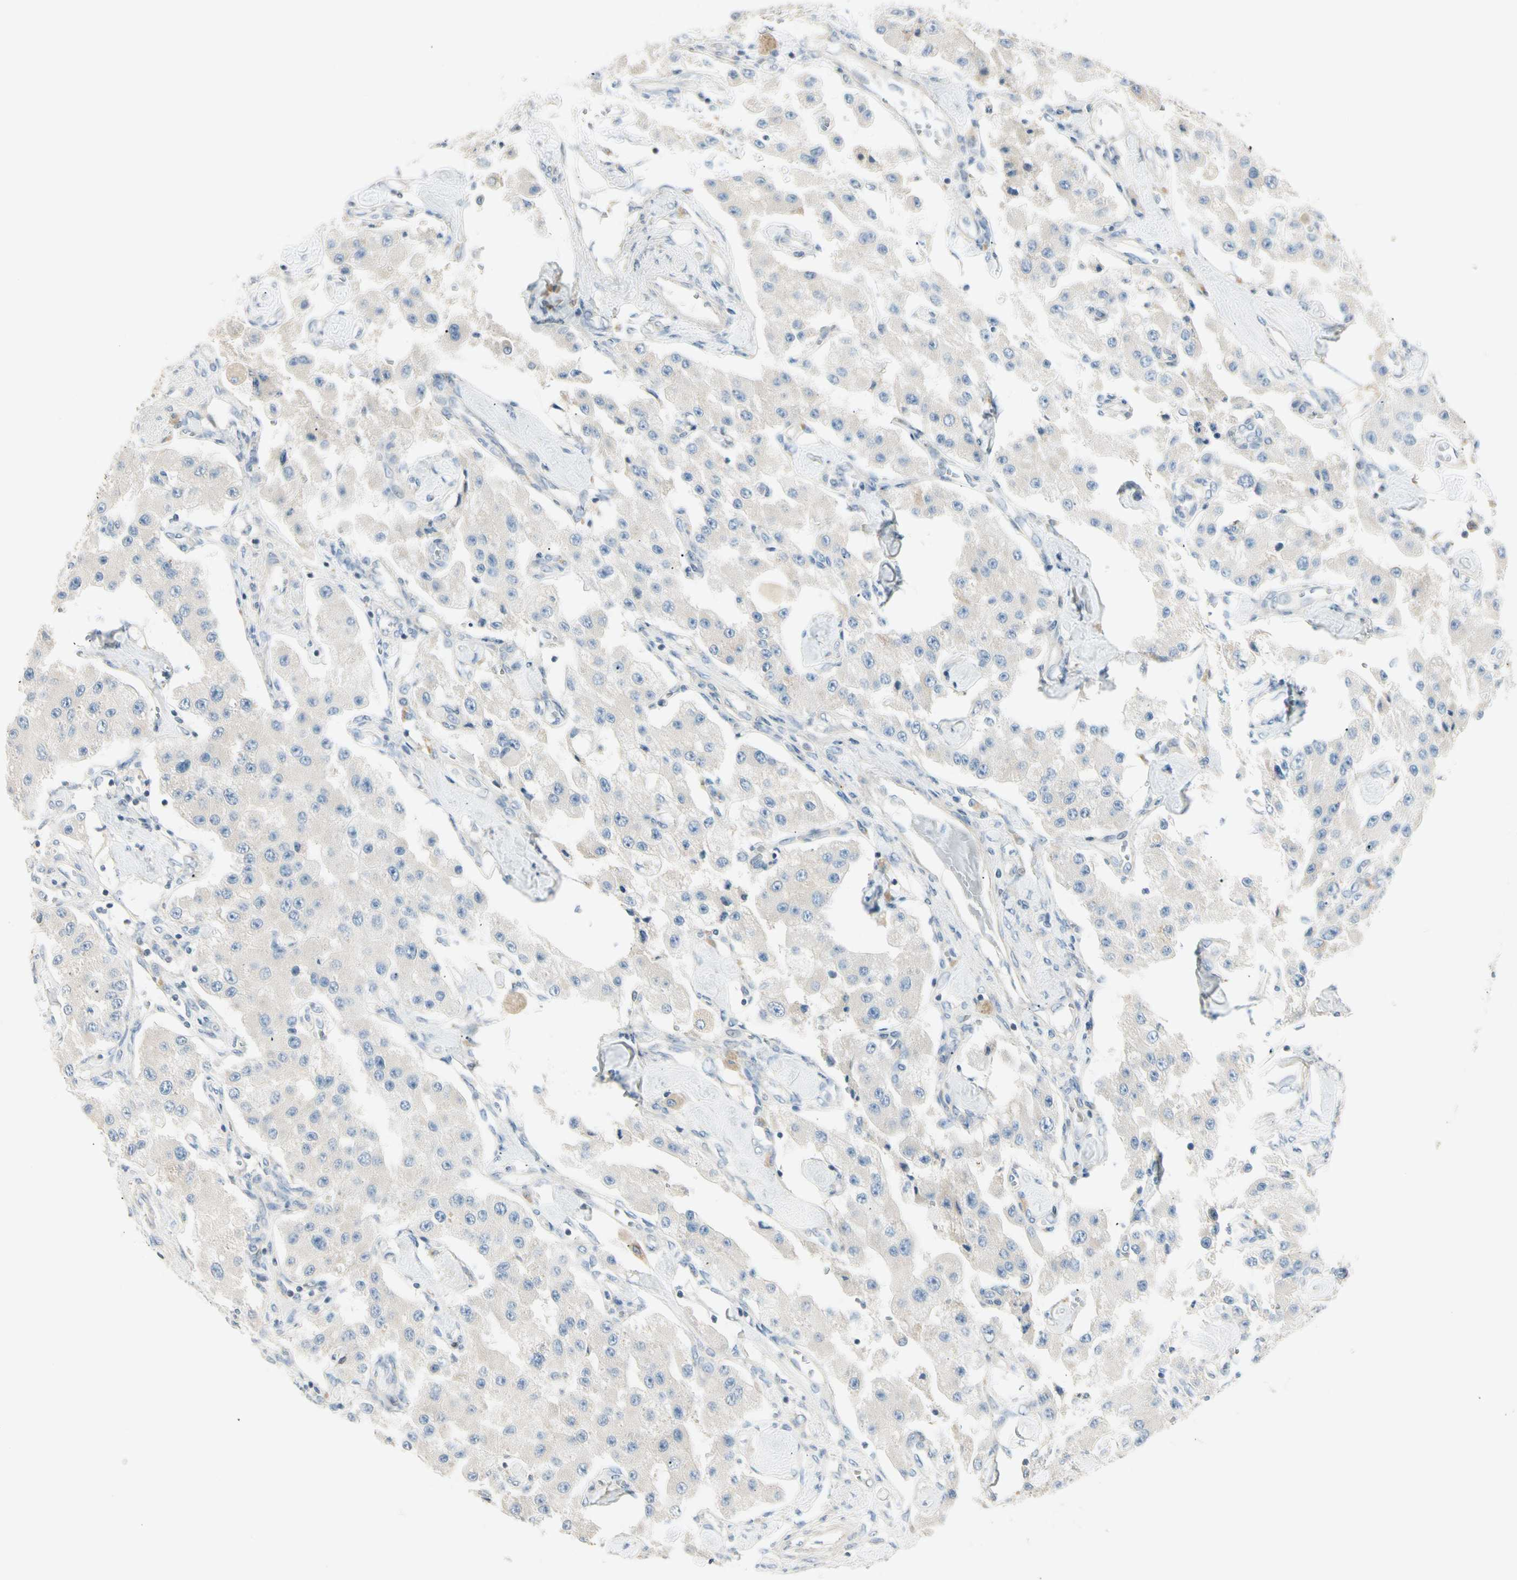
{"staining": {"intensity": "negative", "quantity": "none", "location": "none"}, "tissue": "carcinoid", "cell_type": "Tumor cells", "image_type": "cancer", "snomed": [{"axis": "morphology", "description": "Carcinoid, malignant, NOS"}, {"axis": "topography", "description": "Pancreas"}], "caption": "Histopathology image shows no significant protein expression in tumor cells of carcinoid.", "gene": "ADGRA3", "patient": {"sex": "male", "age": 41}}